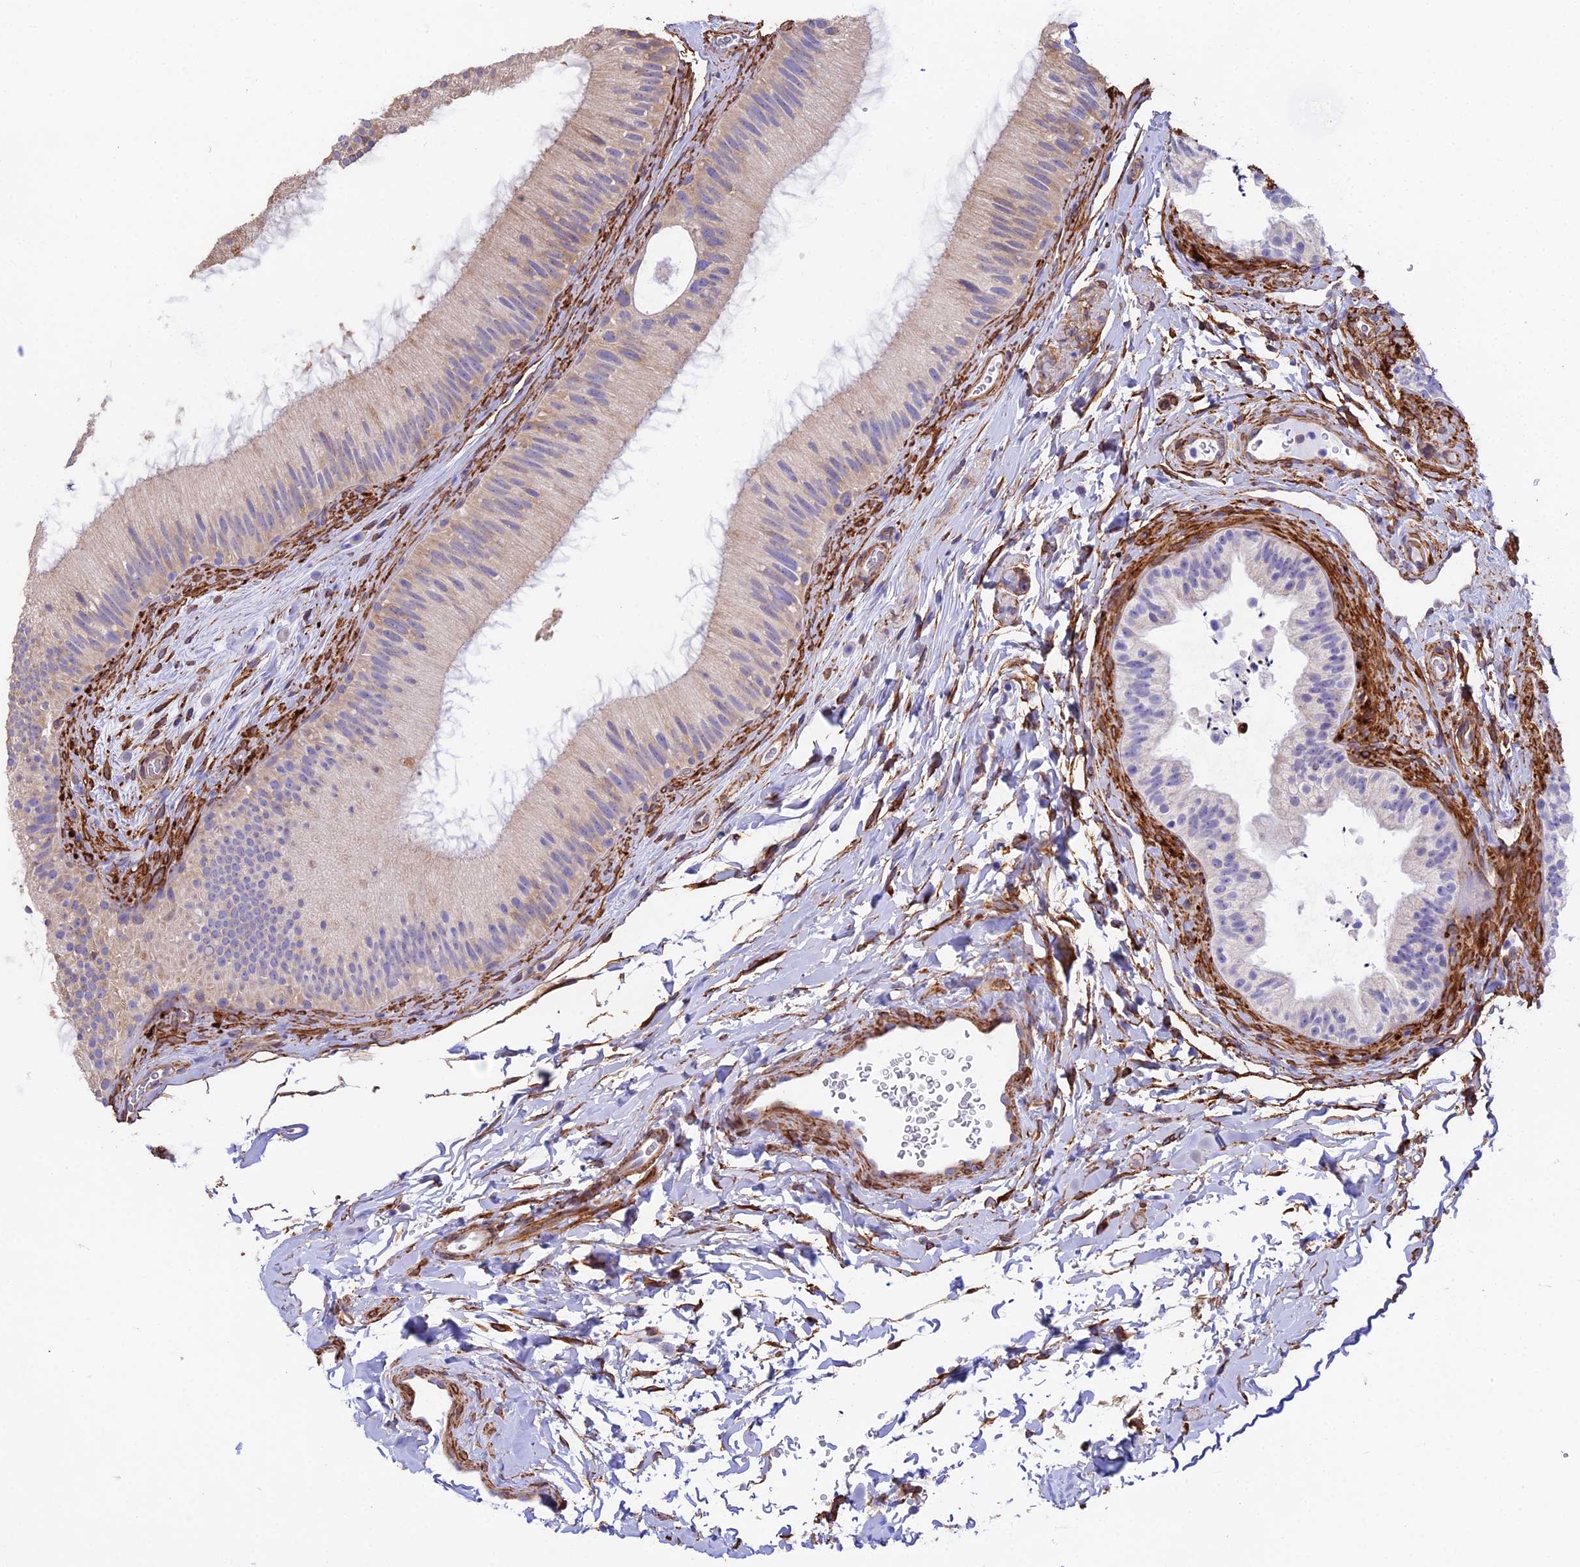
{"staining": {"intensity": "weak", "quantity": "25%-75%", "location": "cytoplasmic/membranous"}, "tissue": "epididymis", "cell_type": "Glandular cells", "image_type": "normal", "snomed": [{"axis": "morphology", "description": "Normal tissue, NOS"}, {"axis": "topography", "description": "Epididymis"}], "caption": "Epididymis stained with DAB (3,3'-diaminobenzidine) immunohistochemistry shows low levels of weak cytoplasmic/membranous positivity in about 25%-75% of glandular cells. Nuclei are stained in blue.", "gene": "MXRA7", "patient": {"sex": "male", "age": 45}}